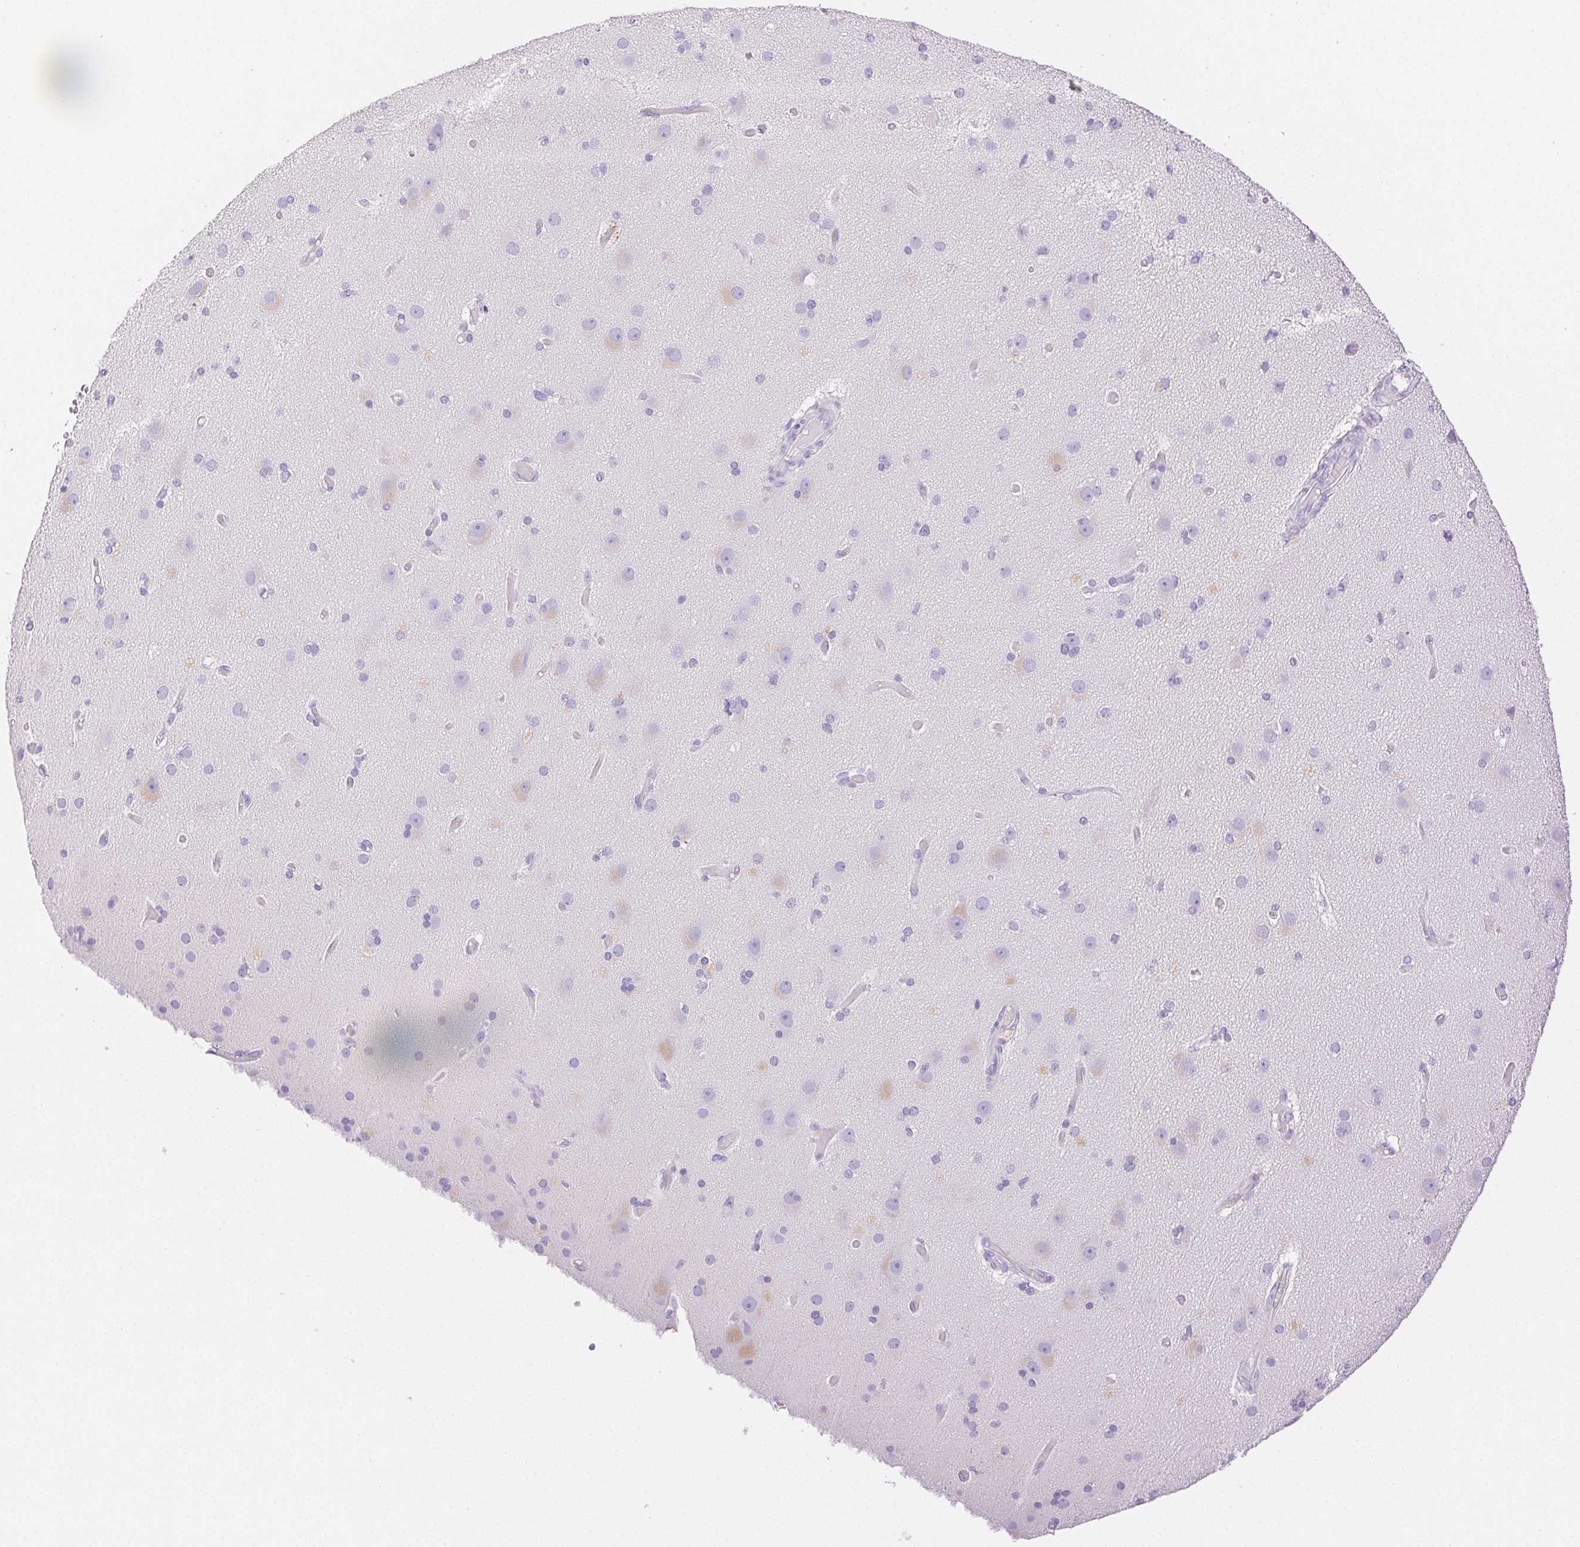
{"staining": {"intensity": "negative", "quantity": "none", "location": "none"}, "tissue": "cerebral cortex", "cell_type": "Endothelial cells", "image_type": "normal", "snomed": [{"axis": "morphology", "description": "Normal tissue, NOS"}, {"axis": "morphology", "description": "Glioma, malignant, High grade"}, {"axis": "topography", "description": "Cerebral cortex"}], "caption": "Cerebral cortex stained for a protein using immunohistochemistry (IHC) shows no expression endothelial cells.", "gene": "SPACA4", "patient": {"sex": "male", "age": 71}}